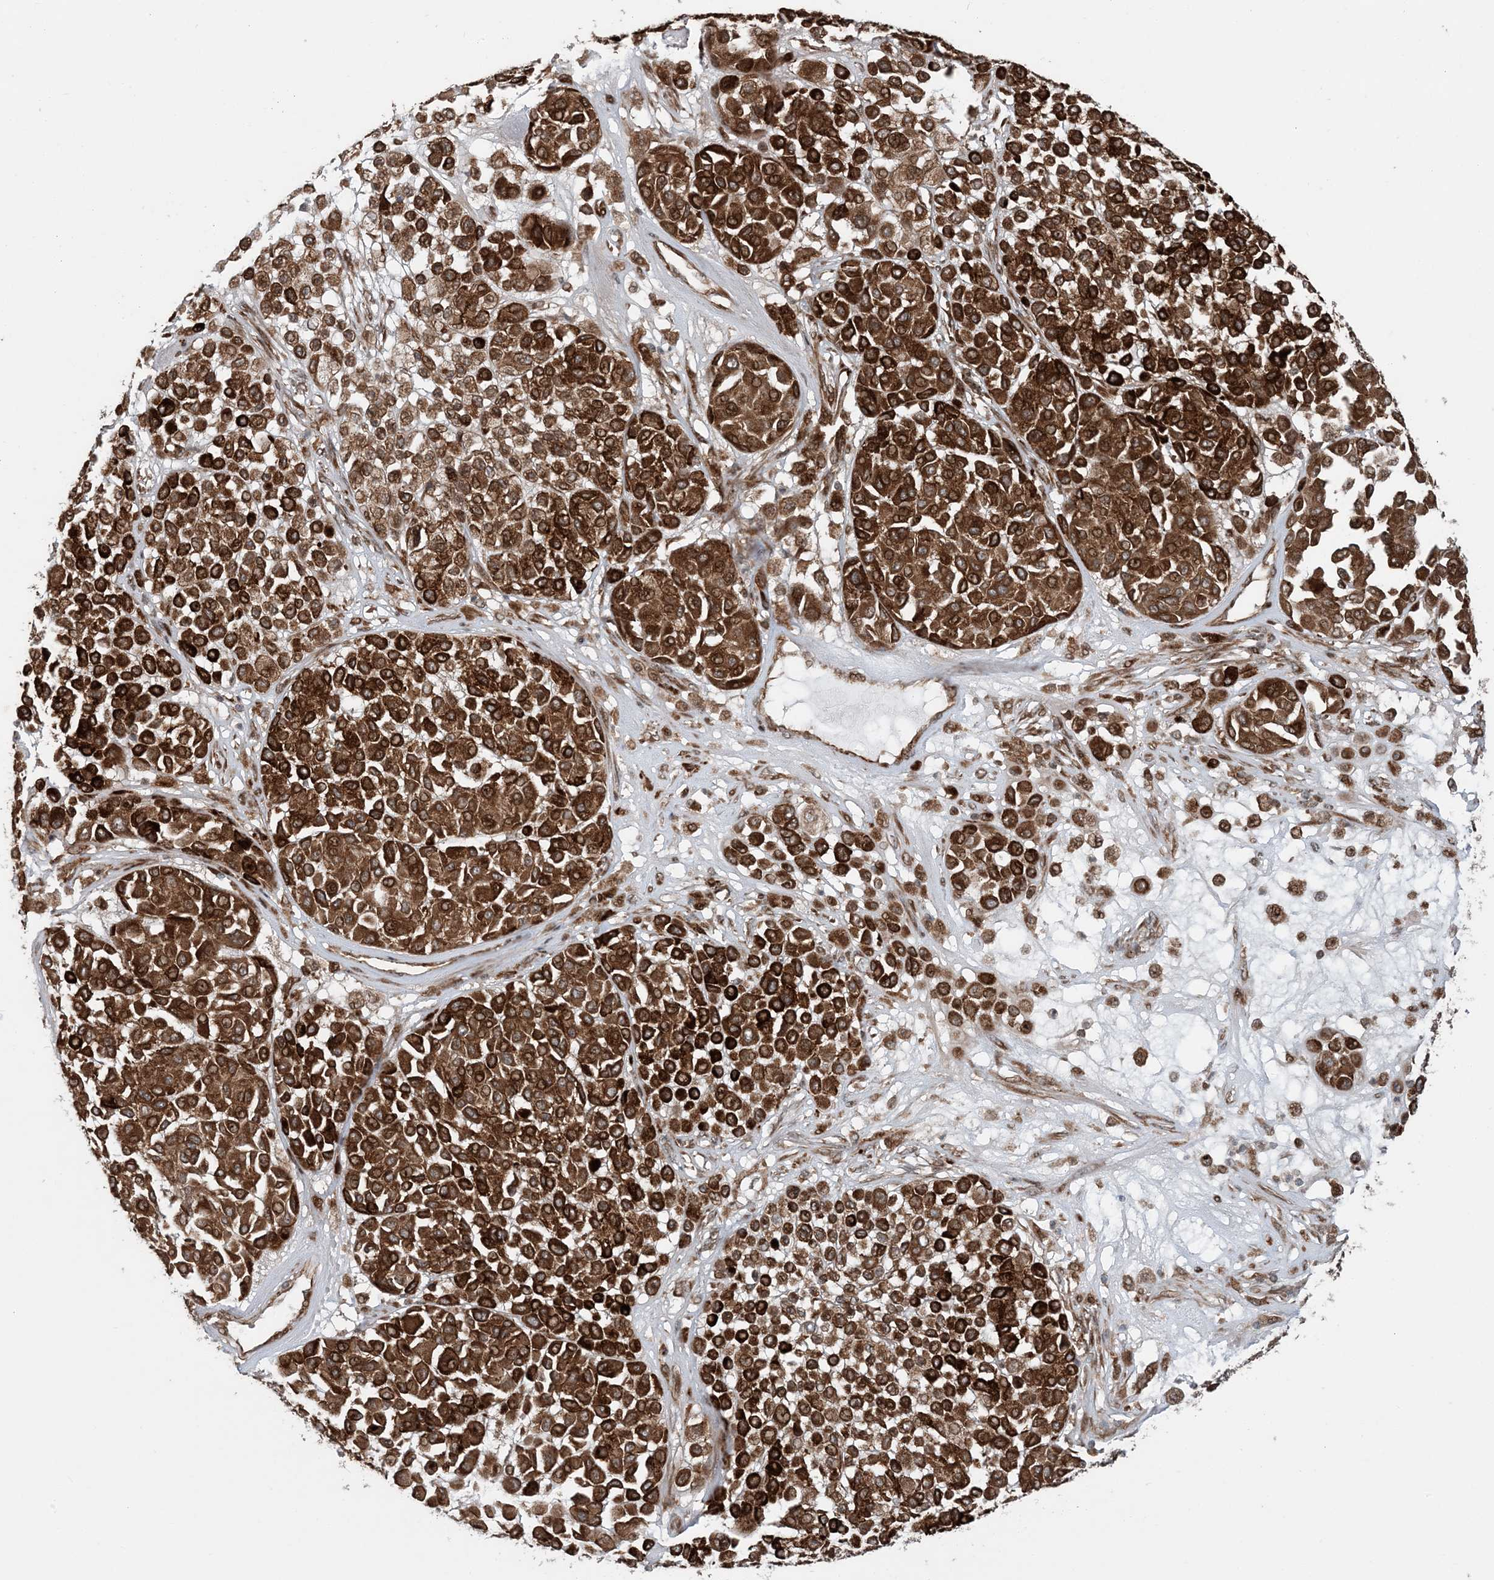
{"staining": {"intensity": "strong", "quantity": ">75%", "location": "cytoplasmic/membranous"}, "tissue": "melanoma", "cell_type": "Tumor cells", "image_type": "cancer", "snomed": [{"axis": "morphology", "description": "Malignant melanoma, Metastatic site"}, {"axis": "topography", "description": "Soft tissue"}], "caption": "Brown immunohistochemical staining in human melanoma exhibits strong cytoplasmic/membranous positivity in about >75% of tumor cells.", "gene": "EDEM2", "patient": {"sex": "male", "age": 41}}